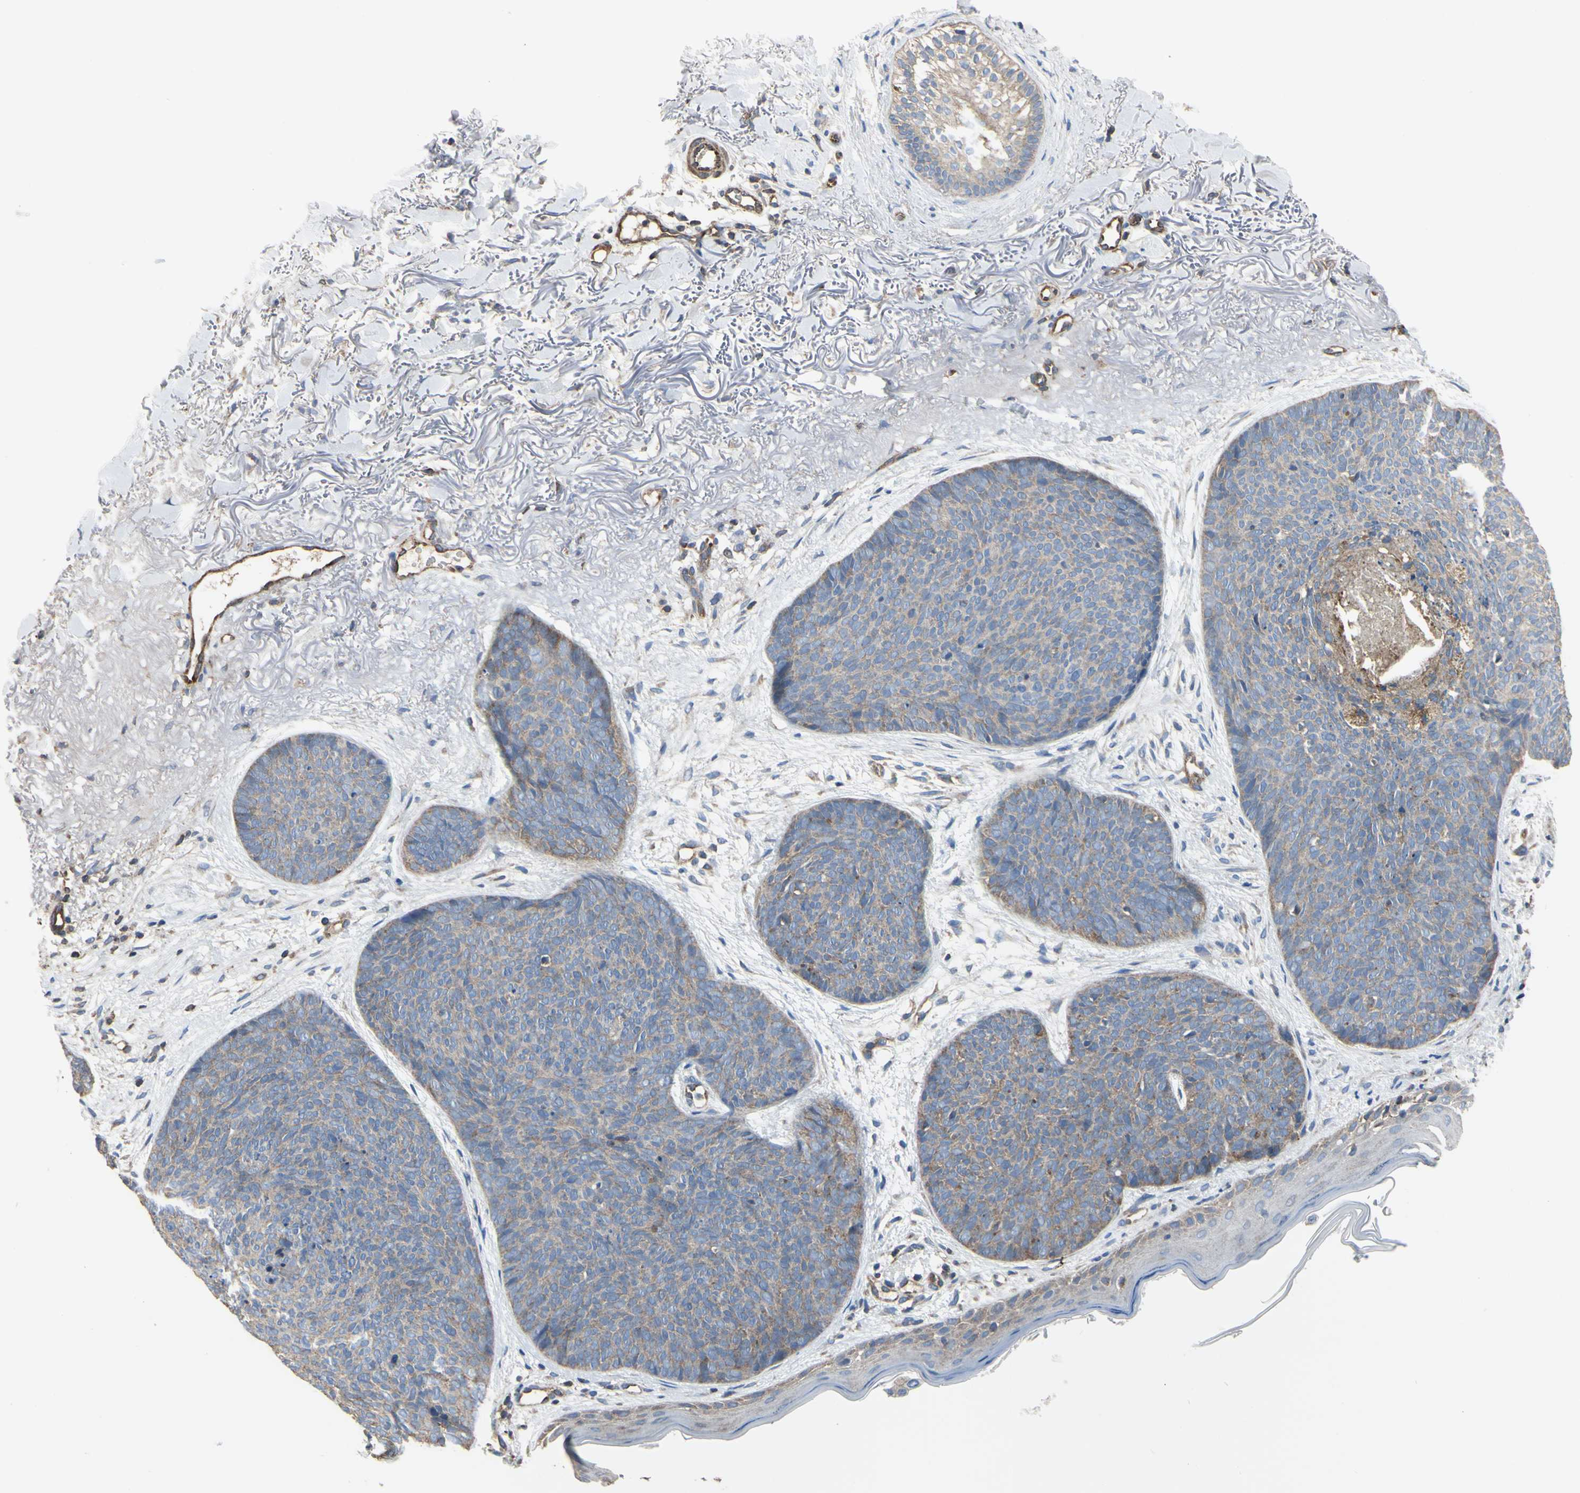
{"staining": {"intensity": "weak", "quantity": ">75%", "location": "cytoplasmic/membranous"}, "tissue": "skin cancer", "cell_type": "Tumor cells", "image_type": "cancer", "snomed": [{"axis": "morphology", "description": "Normal tissue, NOS"}, {"axis": "morphology", "description": "Basal cell carcinoma"}, {"axis": "topography", "description": "Skin"}], "caption": "Protein expression by IHC exhibits weak cytoplasmic/membranous expression in about >75% of tumor cells in skin basal cell carcinoma.", "gene": "BECN1", "patient": {"sex": "female", "age": 70}}